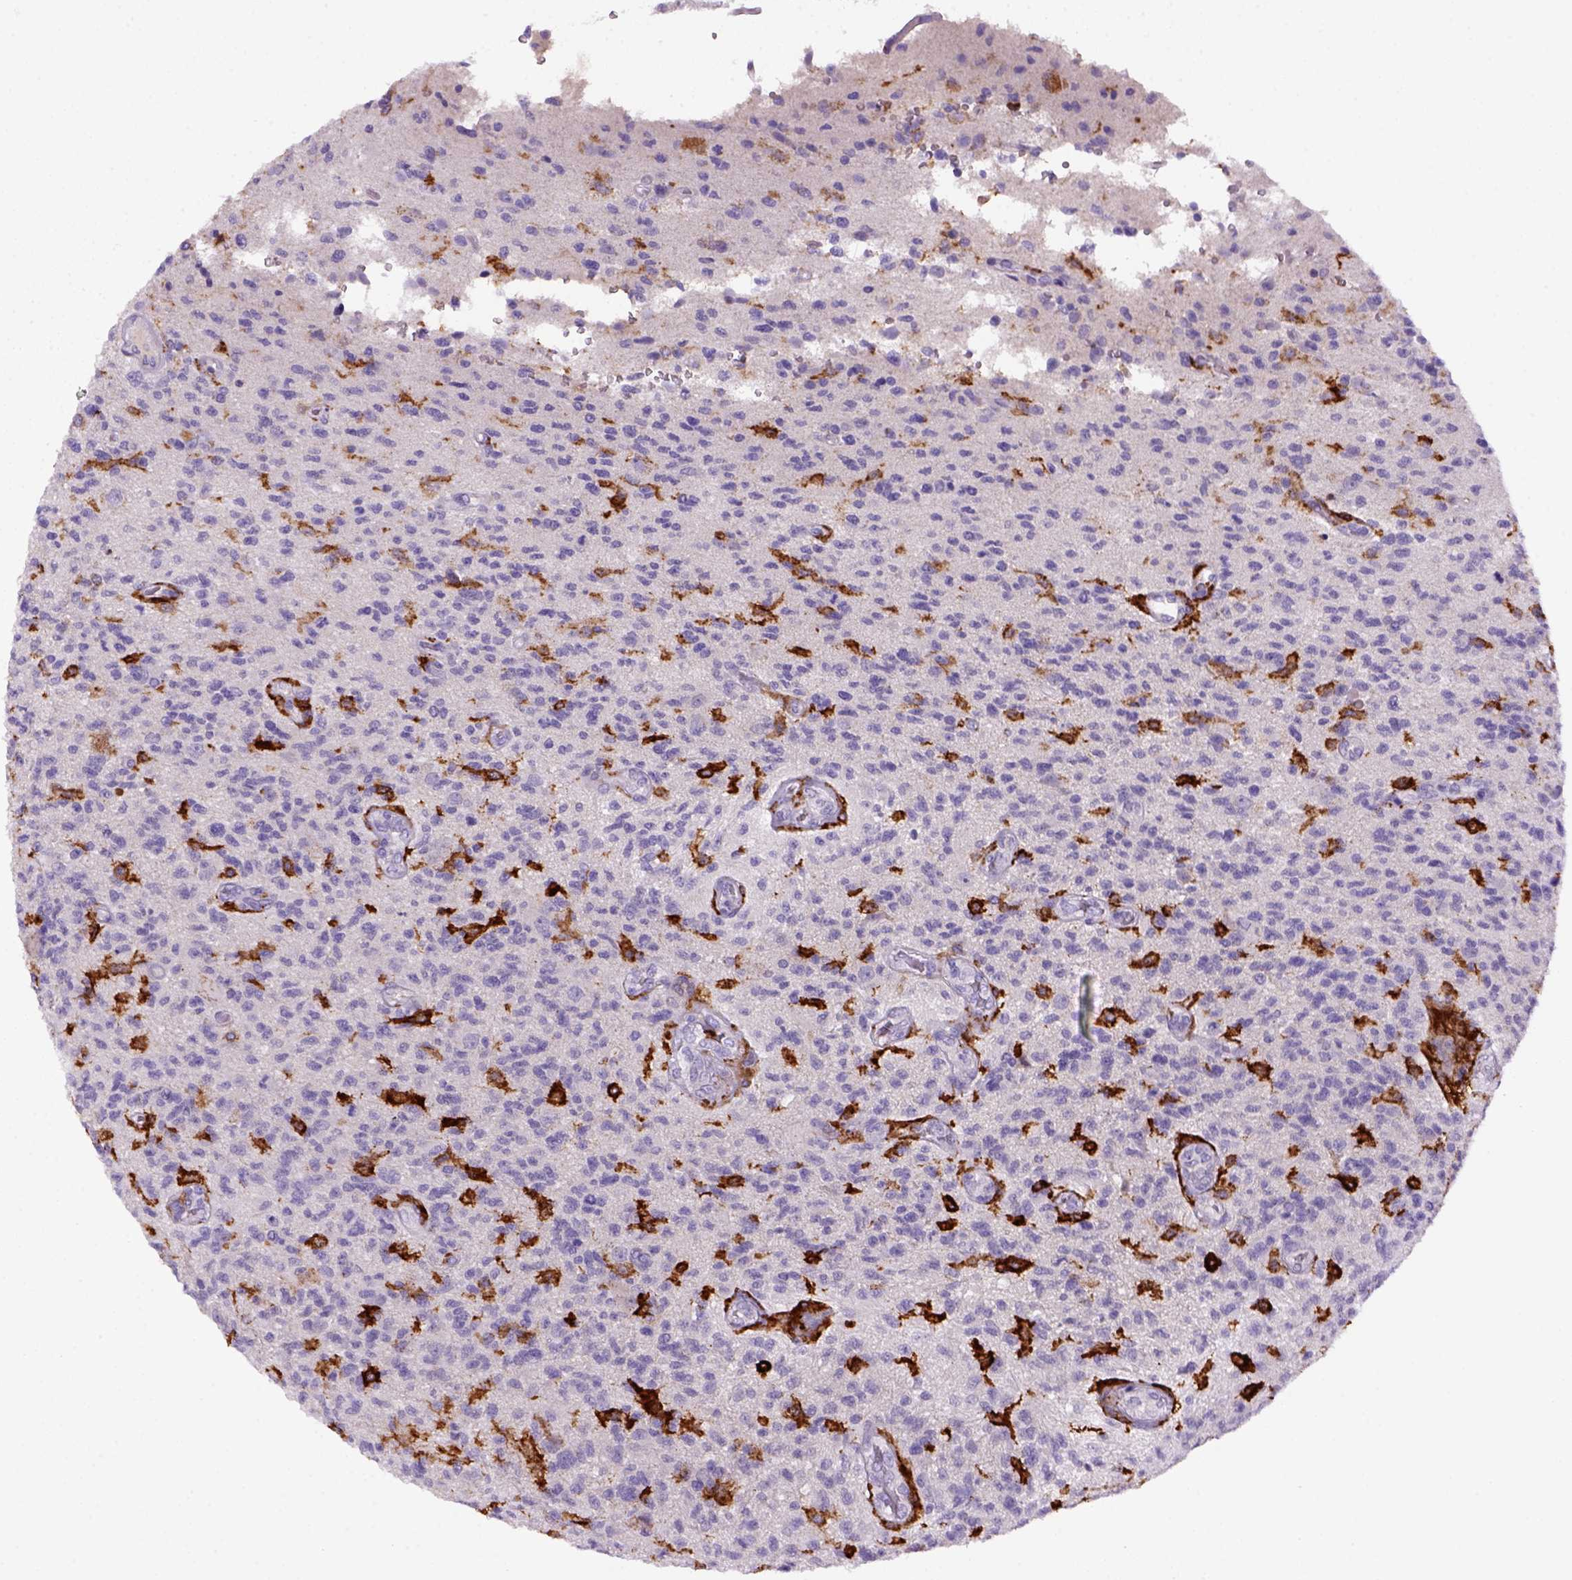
{"staining": {"intensity": "negative", "quantity": "none", "location": "none"}, "tissue": "glioma", "cell_type": "Tumor cells", "image_type": "cancer", "snomed": [{"axis": "morphology", "description": "Glioma, malignant, High grade"}, {"axis": "topography", "description": "Brain"}], "caption": "Malignant high-grade glioma was stained to show a protein in brown. There is no significant positivity in tumor cells.", "gene": "CD14", "patient": {"sex": "male", "age": 56}}